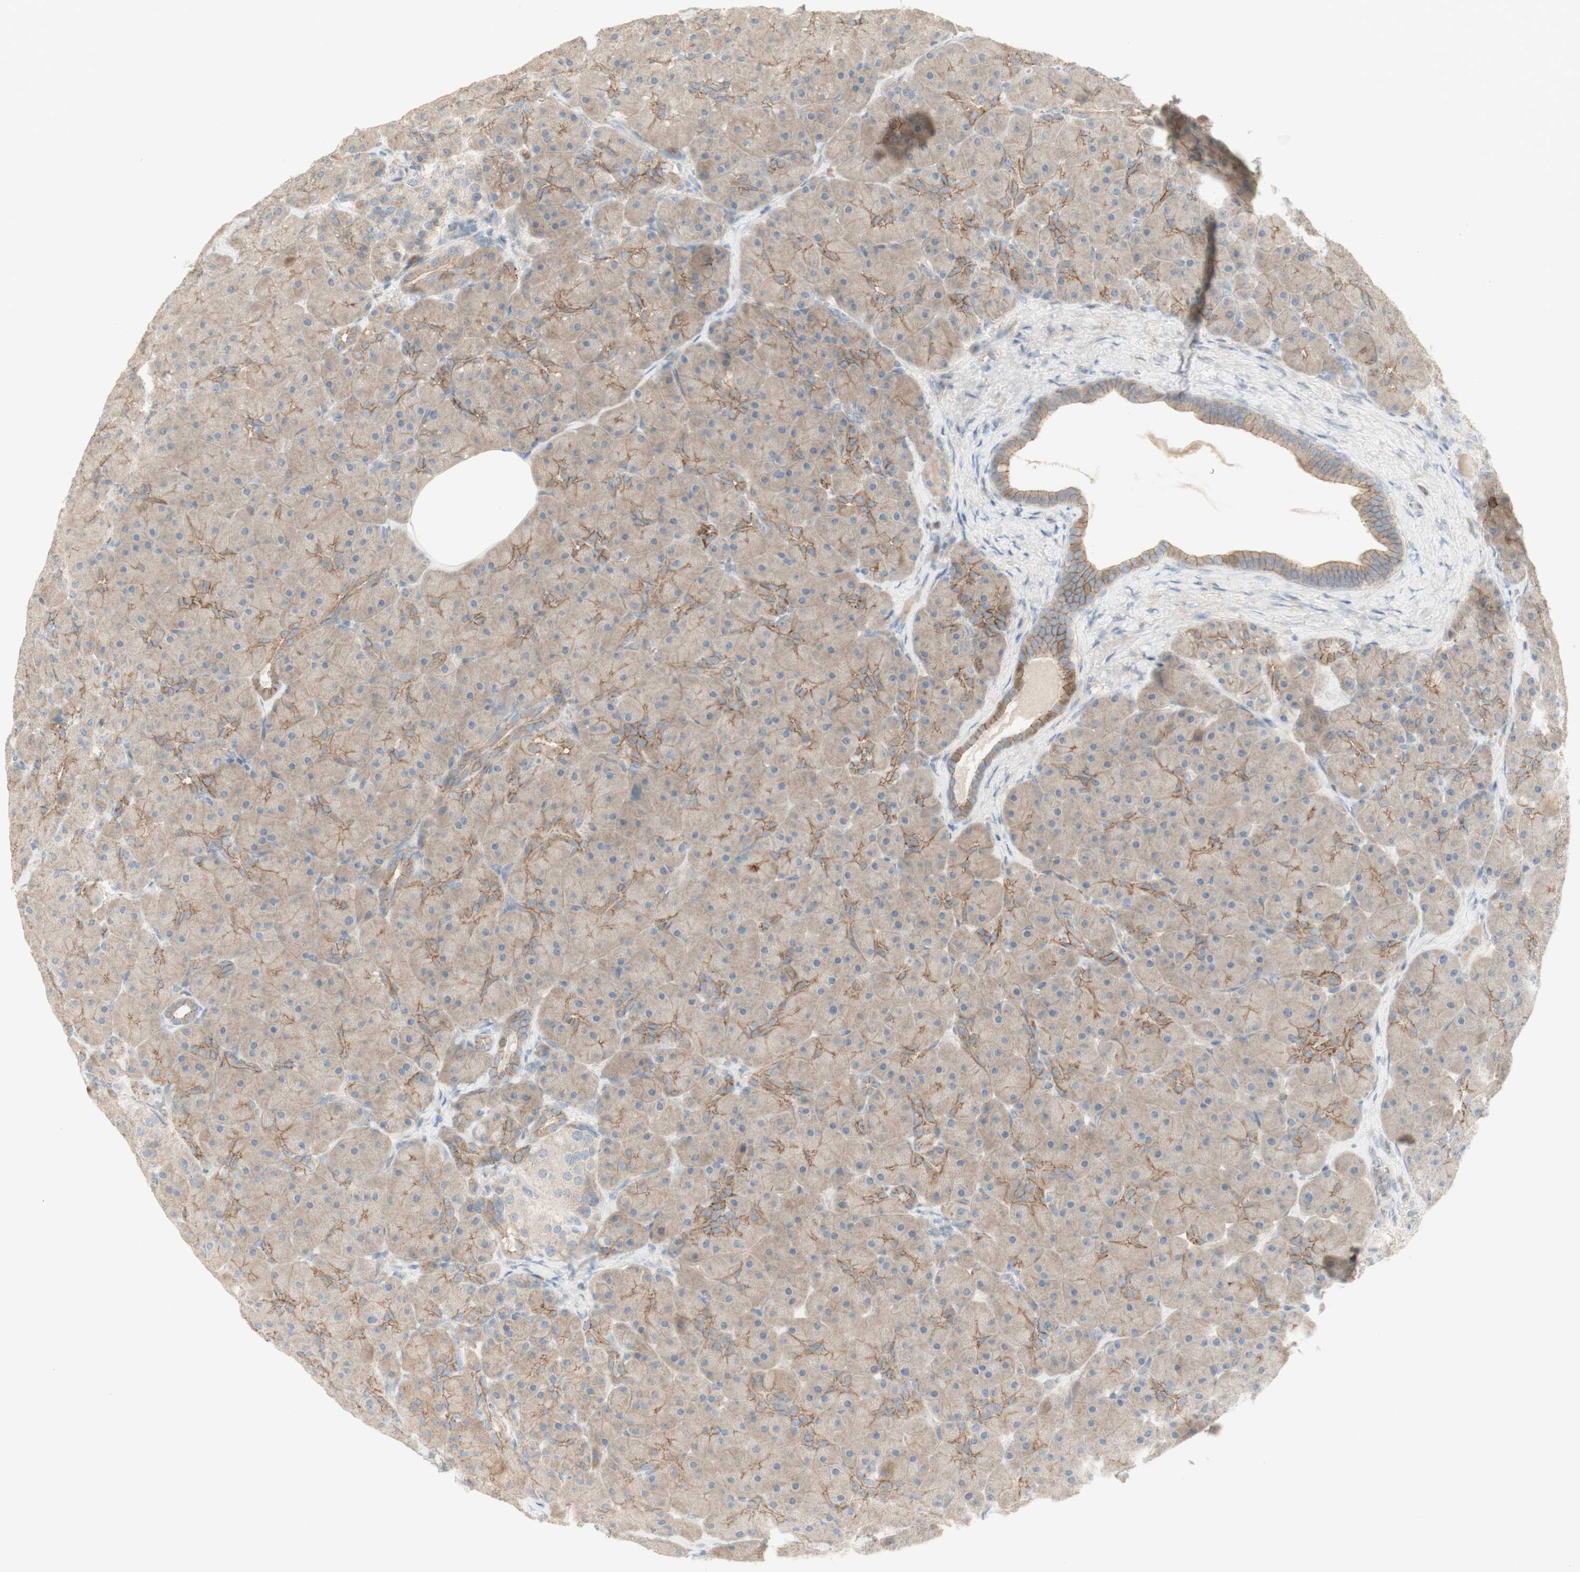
{"staining": {"intensity": "moderate", "quantity": ">75%", "location": "cytoplasmic/membranous"}, "tissue": "pancreas", "cell_type": "Exocrine glandular cells", "image_type": "normal", "snomed": [{"axis": "morphology", "description": "Normal tissue, NOS"}, {"axis": "topography", "description": "Pancreas"}], "caption": "A high-resolution photomicrograph shows immunohistochemistry (IHC) staining of normal pancreas, which demonstrates moderate cytoplasmic/membranous staining in about >75% of exocrine glandular cells.", "gene": "PTGER4", "patient": {"sex": "male", "age": 66}}